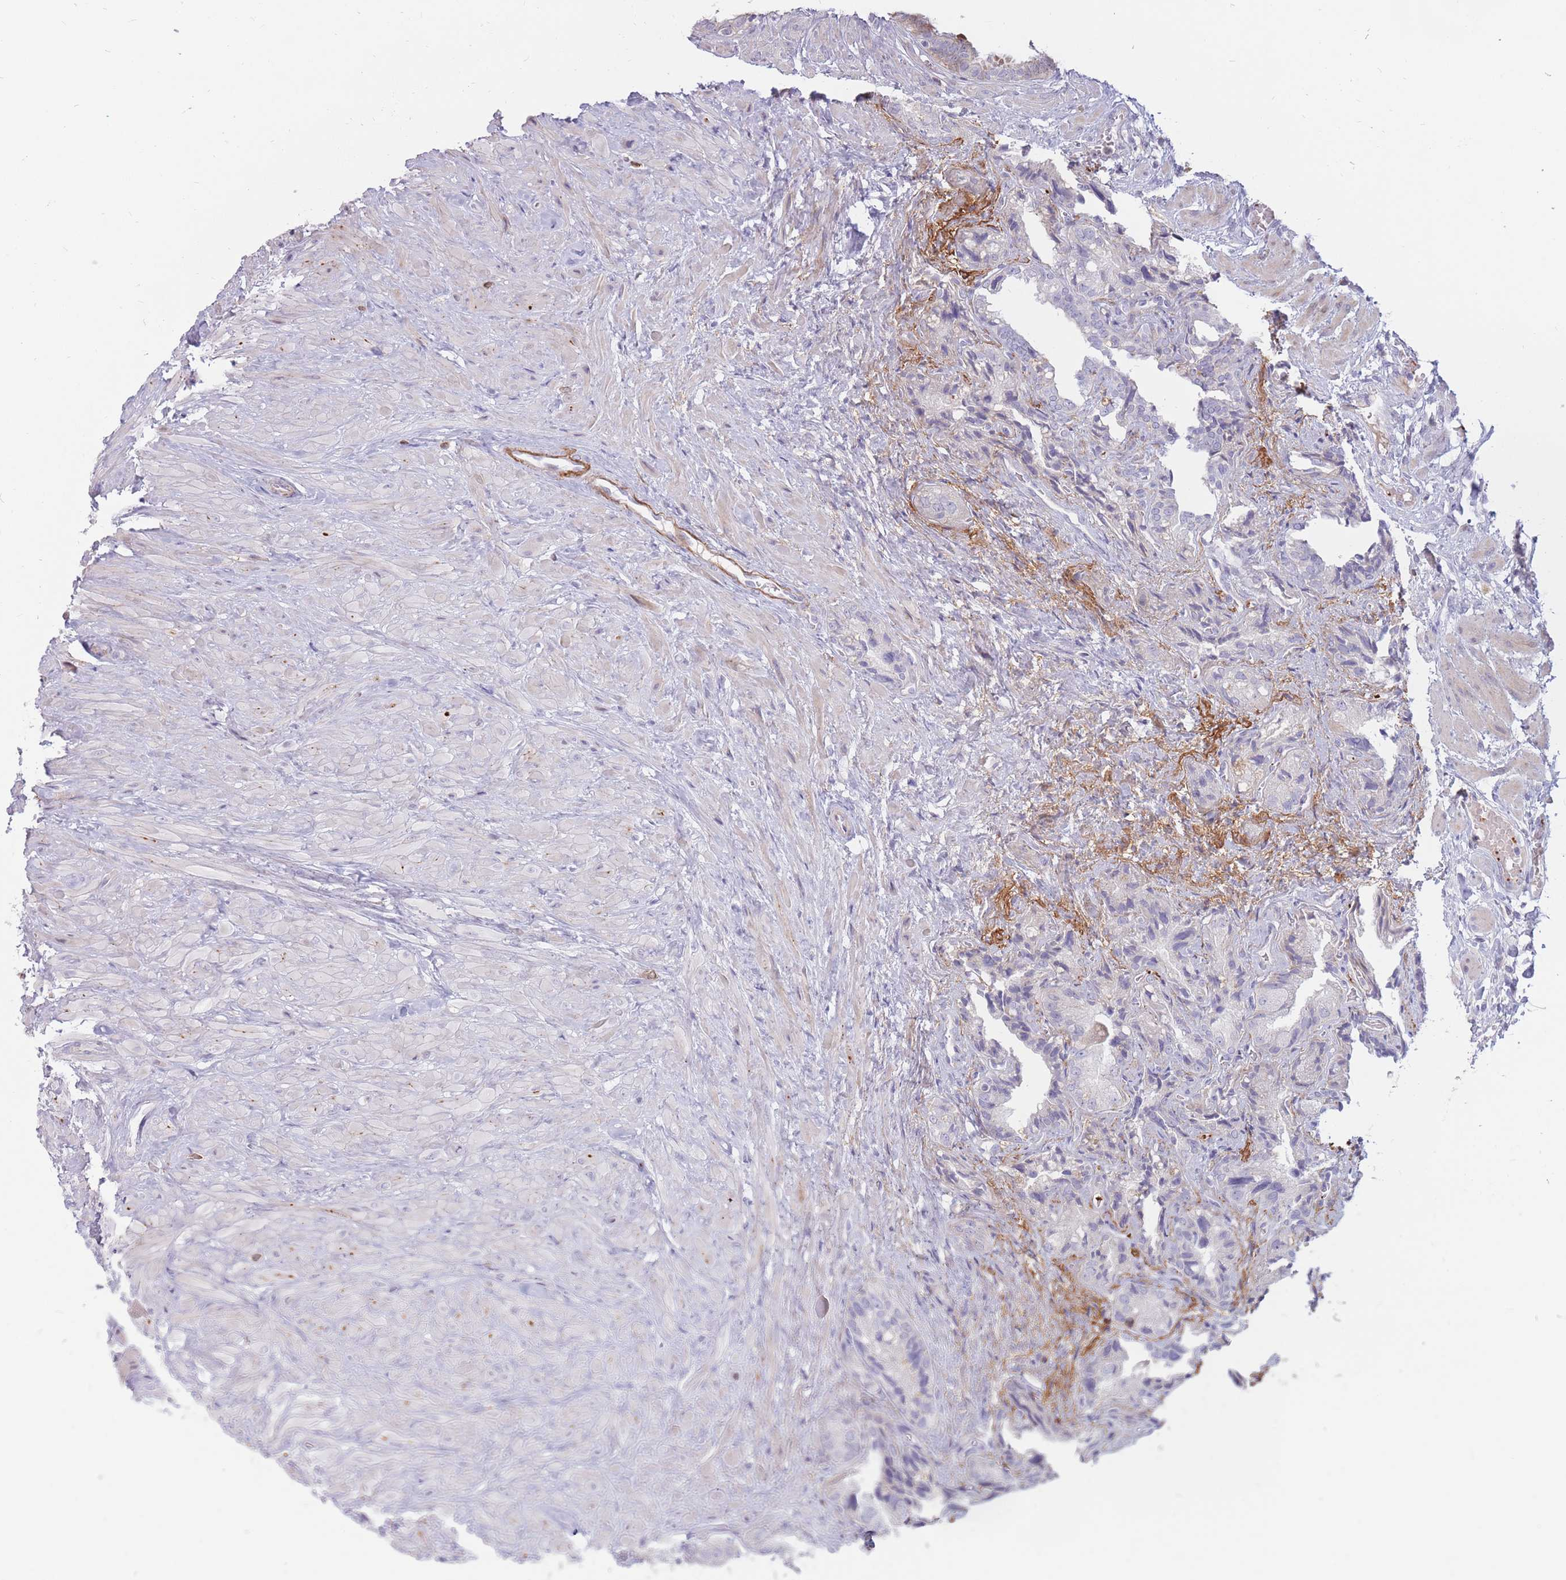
{"staining": {"intensity": "negative", "quantity": "none", "location": "none"}, "tissue": "seminal vesicle", "cell_type": "Glandular cells", "image_type": "normal", "snomed": [{"axis": "morphology", "description": "Normal tissue, NOS"}, {"axis": "topography", "description": "Seminal veicle"}, {"axis": "topography", "description": "Peripheral nerve tissue"}], "caption": "Immunohistochemistry micrograph of unremarkable seminal vesicle: seminal vesicle stained with DAB exhibits no significant protein positivity in glandular cells.", "gene": "PTGDR", "patient": {"sex": "male", "age": 67}}